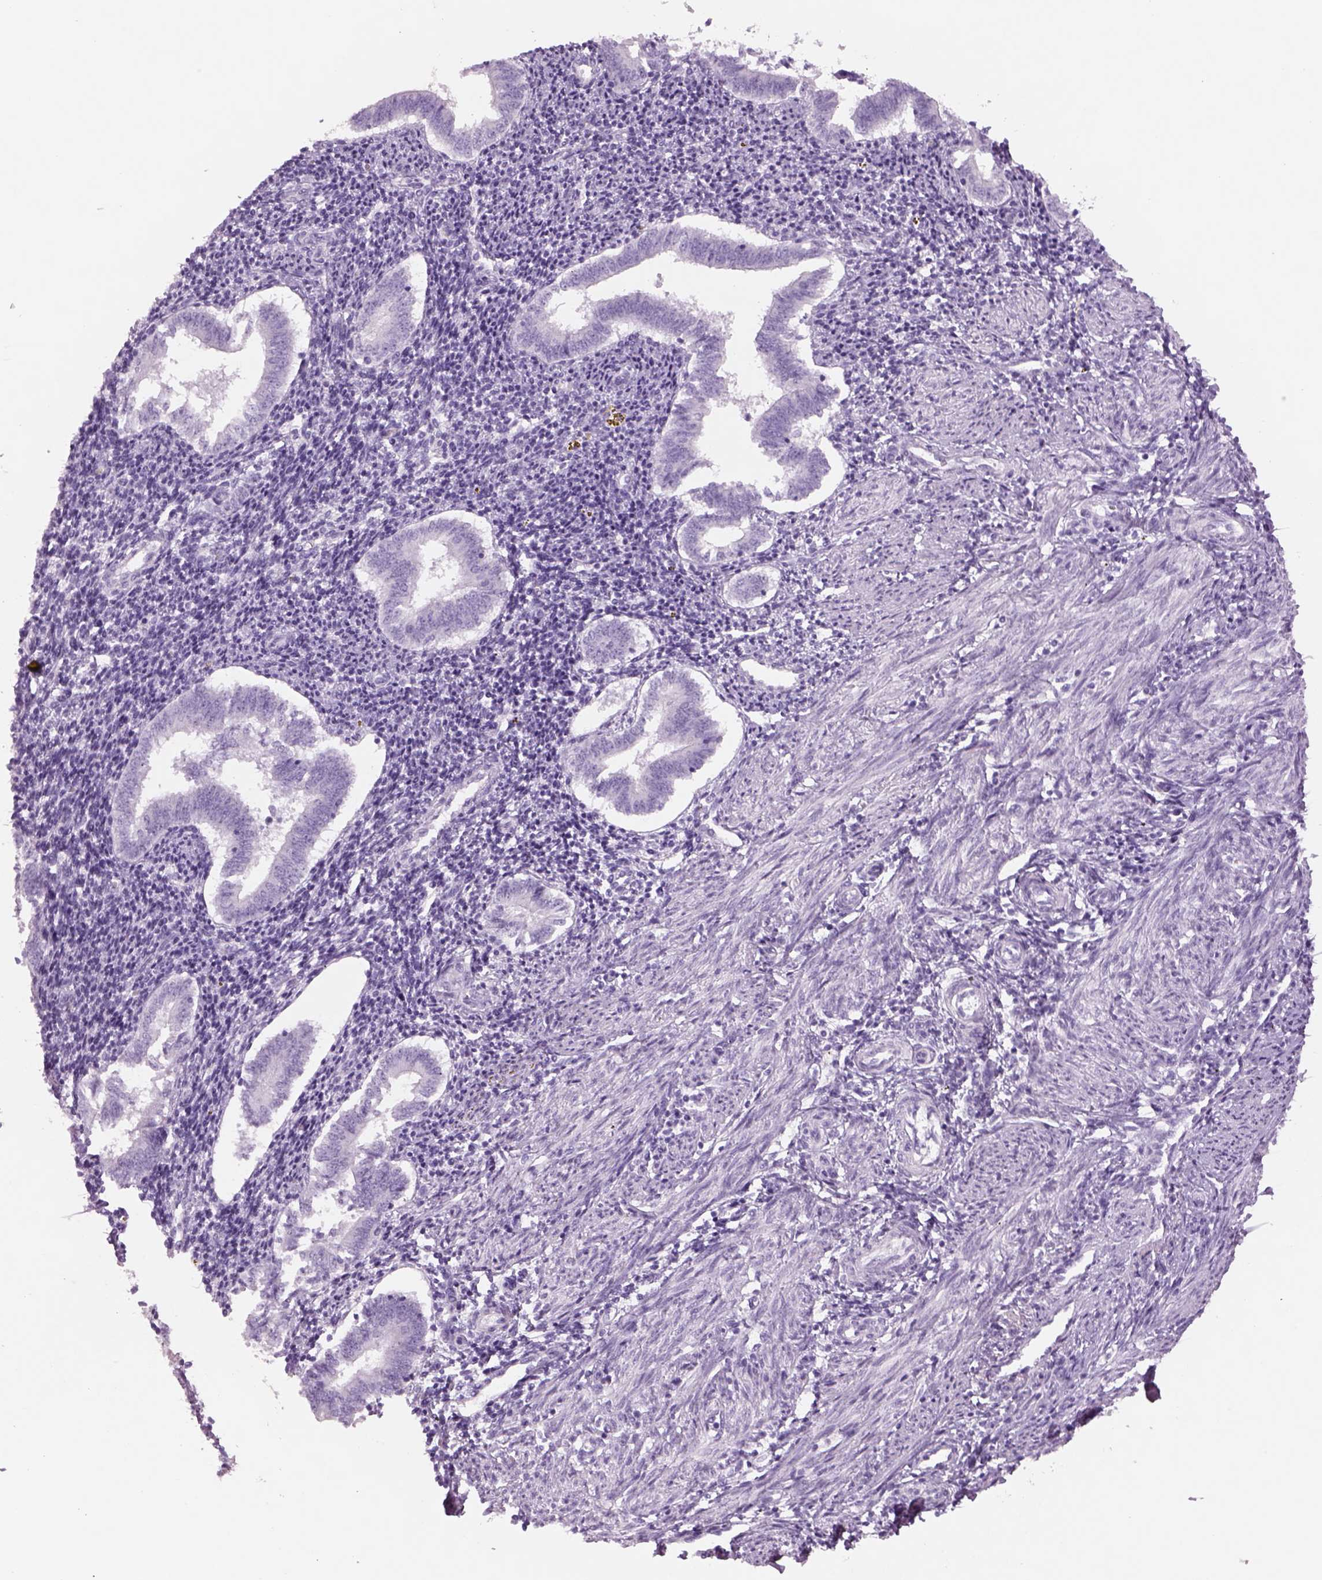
{"staining": {"intensity": "negative", "quantity": "none", "location": "none"}, "tissue": "endometrium", "cell_type": "Cells in endometrial stroma", "image_type": "normal", "snomed": [{"axis": "morphology", "description": "Normal tissue, NOS"}, {"axis": "topography", "description": "Endometrium"}], "caption": "IHC photomicrograph of benign endometrium: human endometrium stained with DAB exhibits no significant protein expression in cells in endometrial stroma.", "gene": "RHO", "patient": {"sex": "female", "age": 25}}